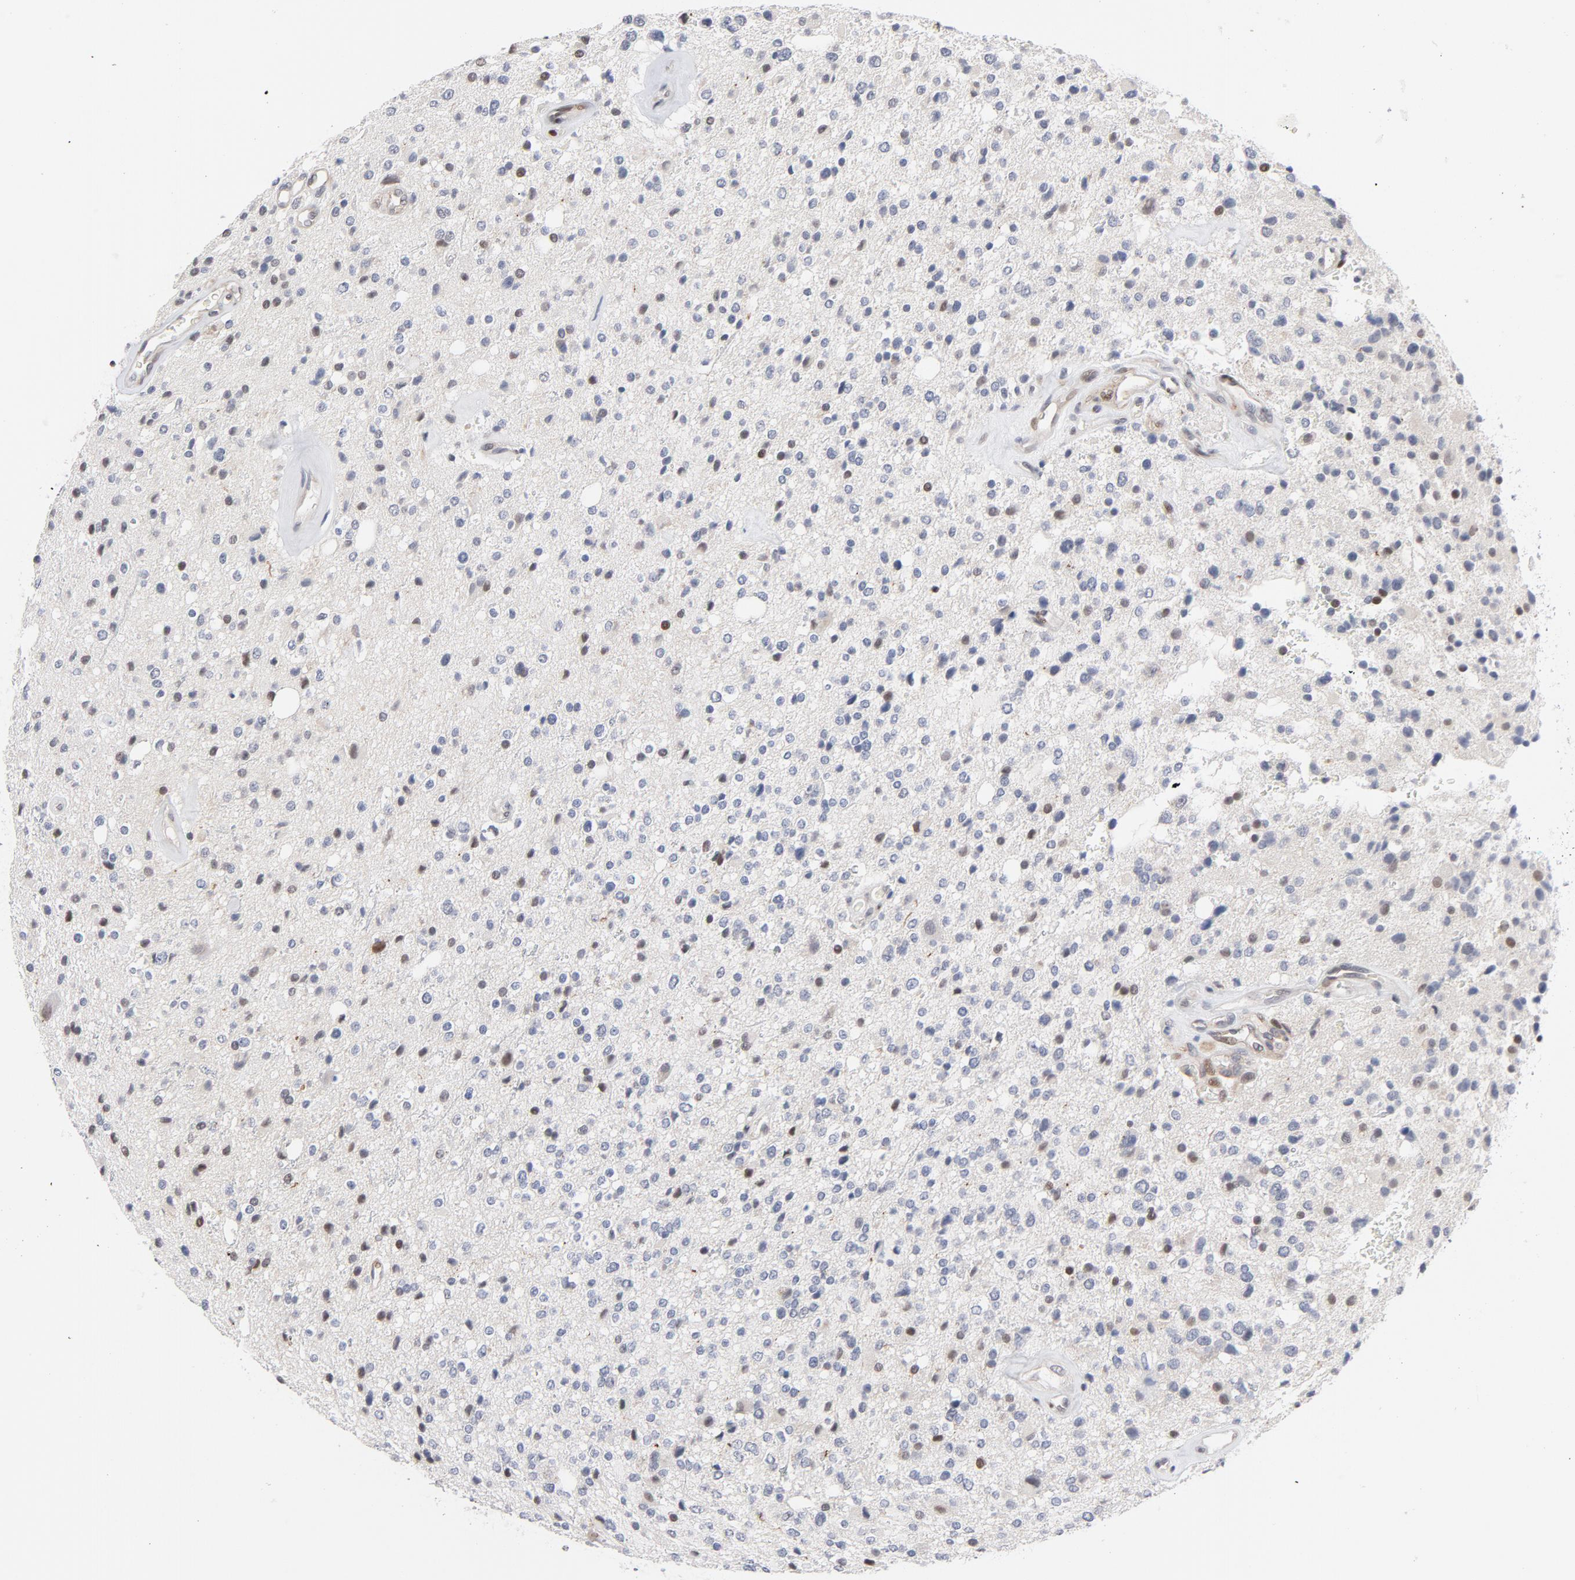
{"staining": {"intensity": "moderate", "quantity": "<25%", "location": "nuclear"}, "tissue": "glioma", "cell_type": "Tumor cells", "image_type": "cancer", "snomed": [{"axis": "morphology", "description": "Glioma, malignant, High grade"}, {"axis": "topography", "description": "Brain"}], "caption": "Immunohistochemical staining of malignant glioma (high-grade) demonstrates low levels of moderate nuclear staining in about <25% of tumor cells.", "gene": "NFIC", "patient": {"sex": "male", "age": 47}}